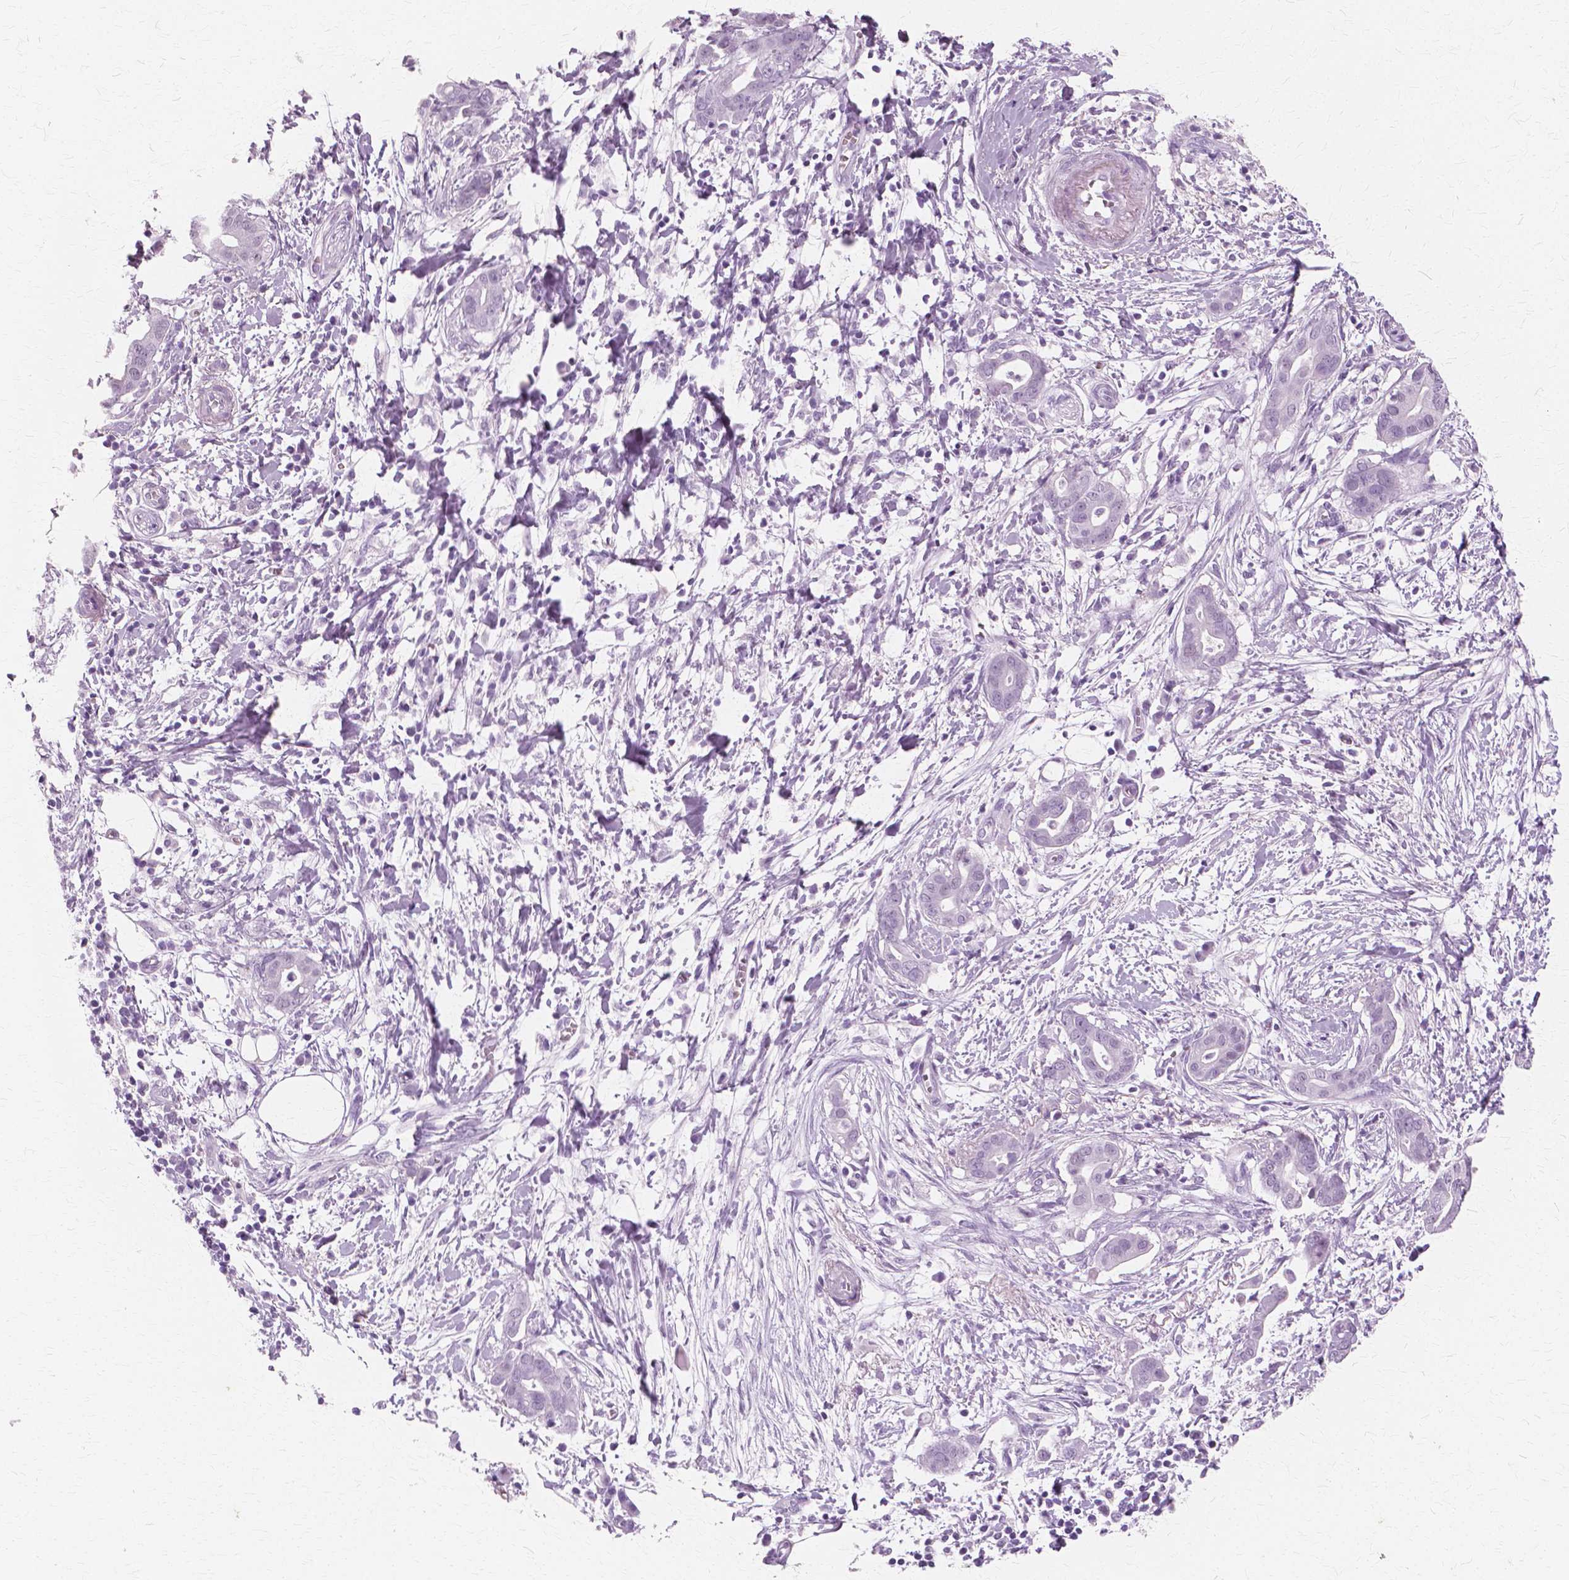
{"staining": {"intensity": "negative", "quantity": "none", "location": "none"}, "tissue": "pancreatic cancer", "cell_type": "Tumor cells", "image_type": "cancer", "snomed": [{"axis": "morphology", "description": "Adenocarcinoma, NOS"}, {"axis": "topography", "description": "Pancreas"}], "caption": "Micrograph shows no protein positivity in tumor cells of pancreatic cancer tissue.", "gene": "SFTPD", "patient": {"sex": "male", "age": 61}}